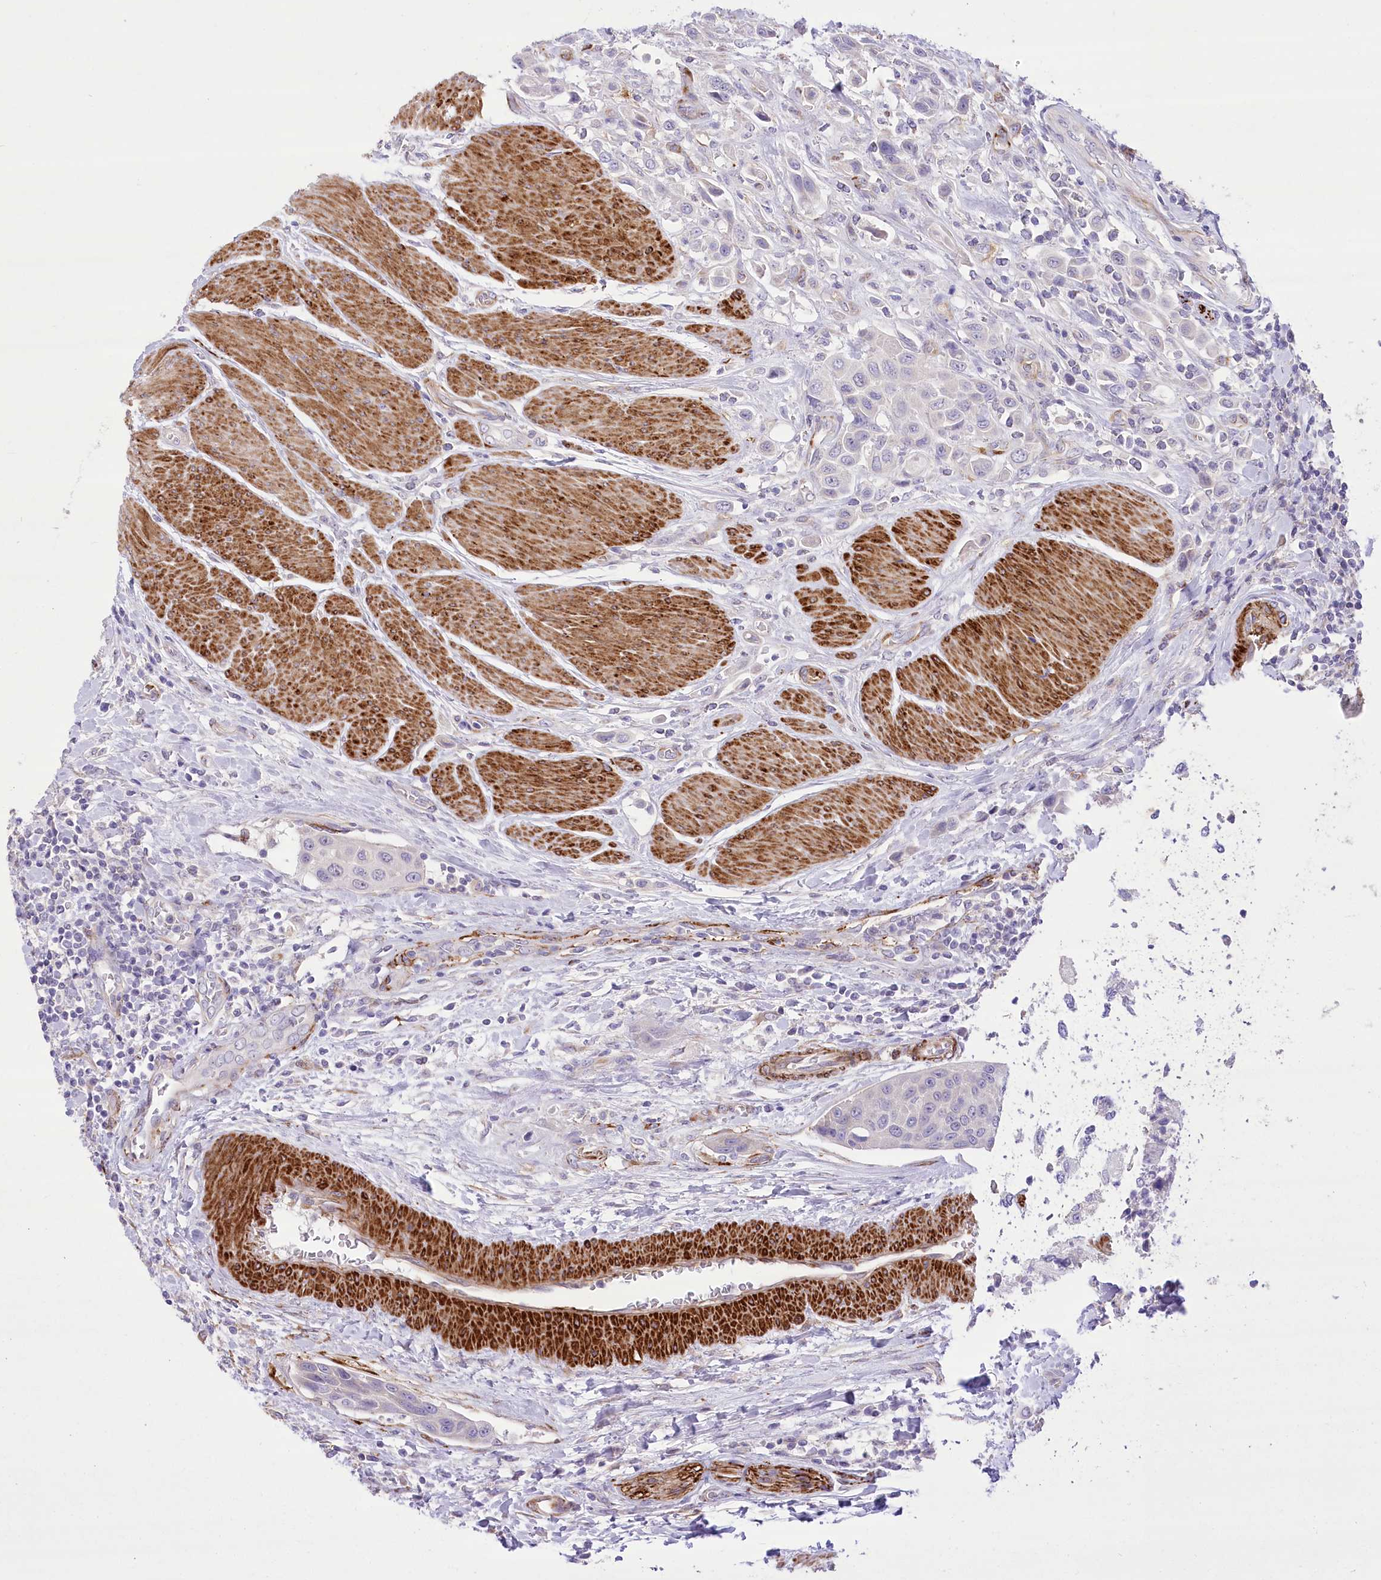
{"staining": {"intensity": "negative", "quantity": "none", "location": "none"}, "tissue": "urothelial cancer", "cell_type": "Tumor cells", "image_type": "cancer", "snomed": [{"axis": "morphology", "description": "Urothelial carcinoma, High grade"}, {"axis": "topography", "description": "Urinary bladder"}], "caption": "DAB immunohistochemical staining of urothelial cancer shows no significant staining in tumor cells. (DAB (3,3'-diaminobenzidine) immunohistochemistry (IHC) with hematoxylin counter stain).", "gene": "ANGPTL3", "patient": {"sex": "male", "age": 50}}